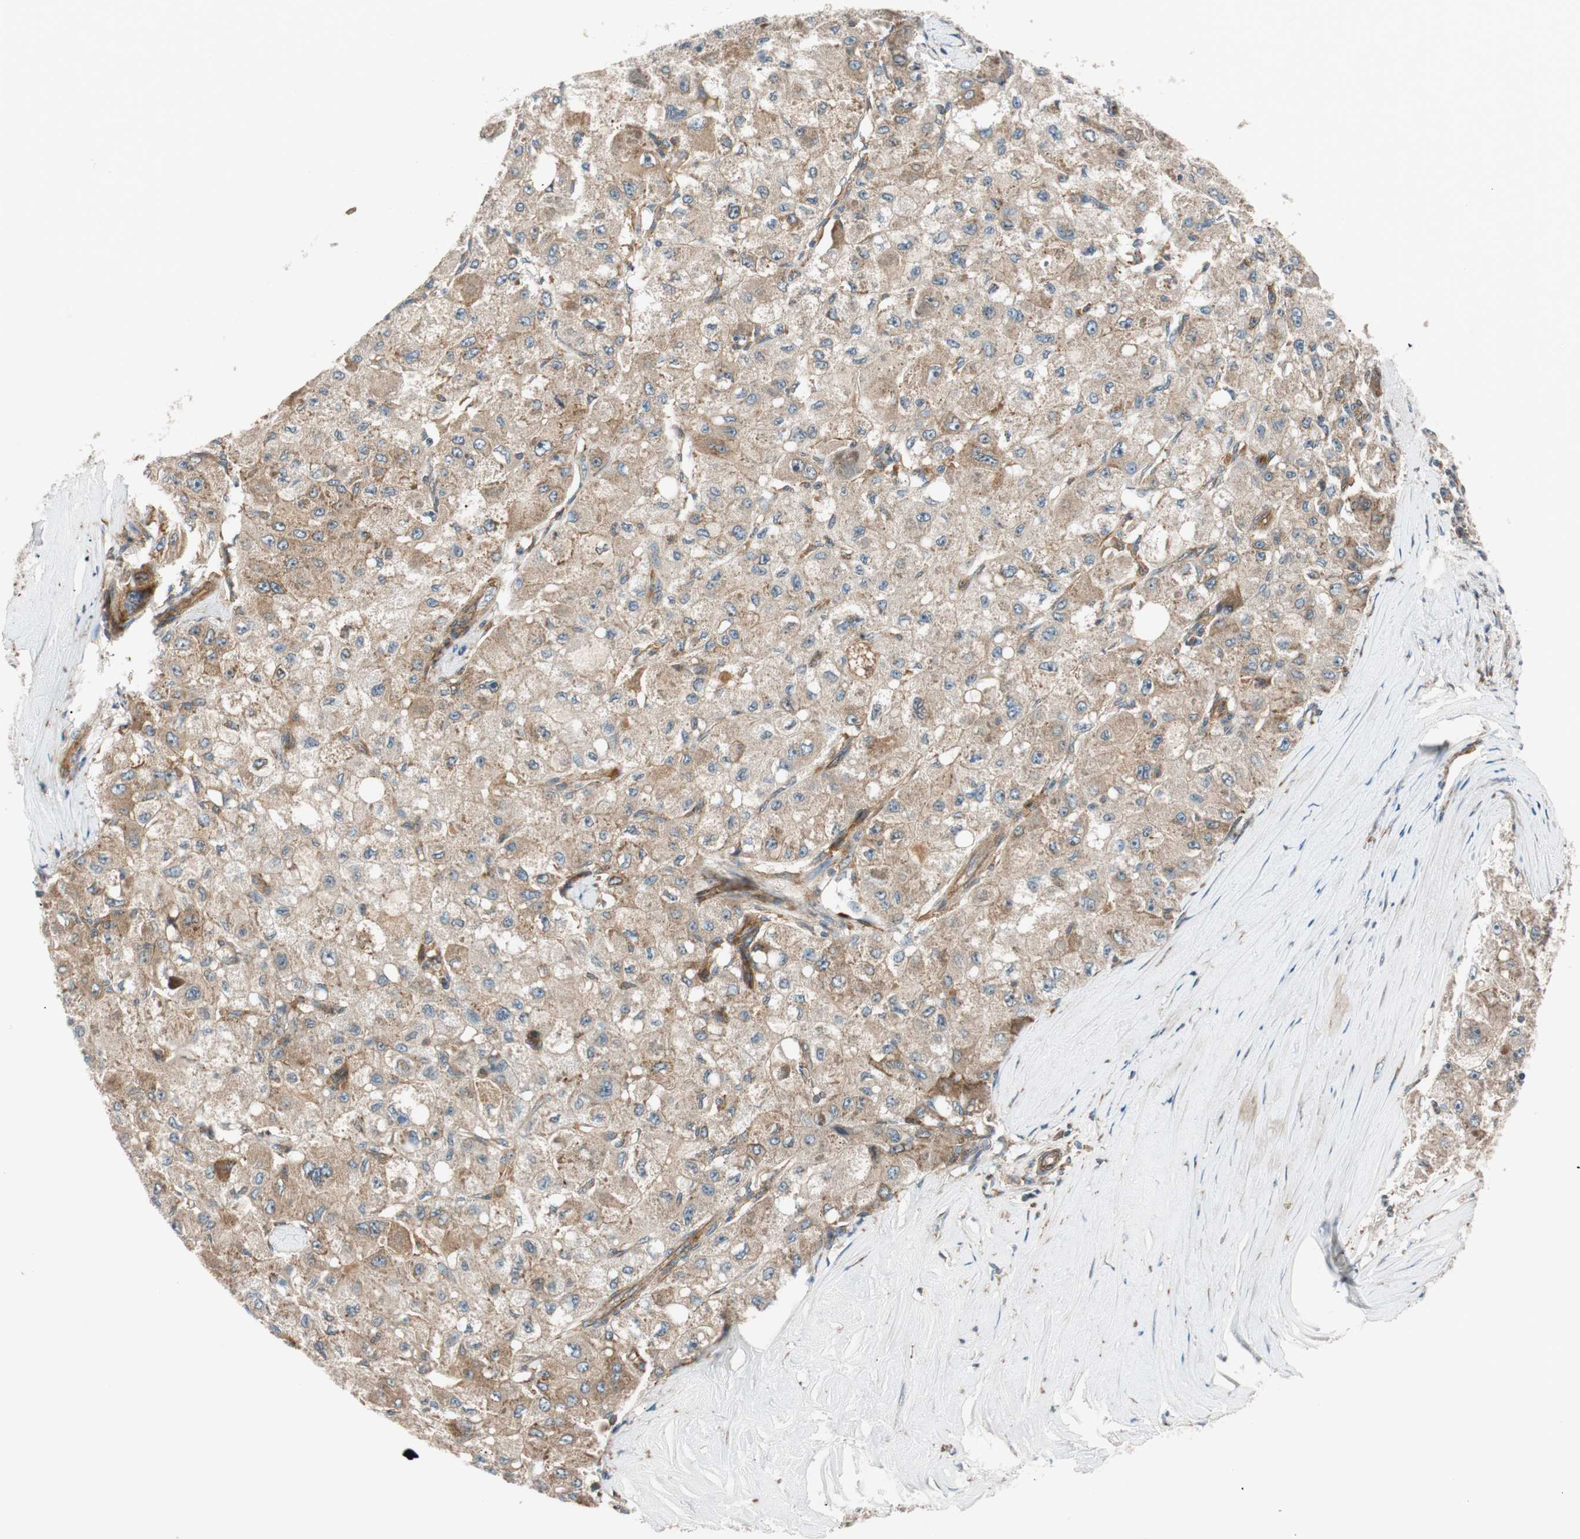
{"staining": {"intensity": "moderate", "quantity": ">75%", "location": "cytoplasmic/membranous"}, "tissue": "liver cancer", "cell_type": "Tumor cells", "image_type": "cancer", "snomed": [{"axis": "morphology", "description": "Carcinoma, Hepatocellular, NOS"}, {"axis": "topography", "description": "Liver"}], "caption": "Immunohistochemical staining of human liver hepatocellular carcinoma exhibits medium levels of moderate cytoplasmic/membranous protein staining in approximately >75% of tumor cells. The staining was performed using DAB (3,3'-diaminobenzidine) to visualize the protein expression in brown, while the nuclei were stained in blue with hematoxylin (Magnification: 20x).", "gene": "ABI1", "patient": {"sex": "male", "age": 80}}